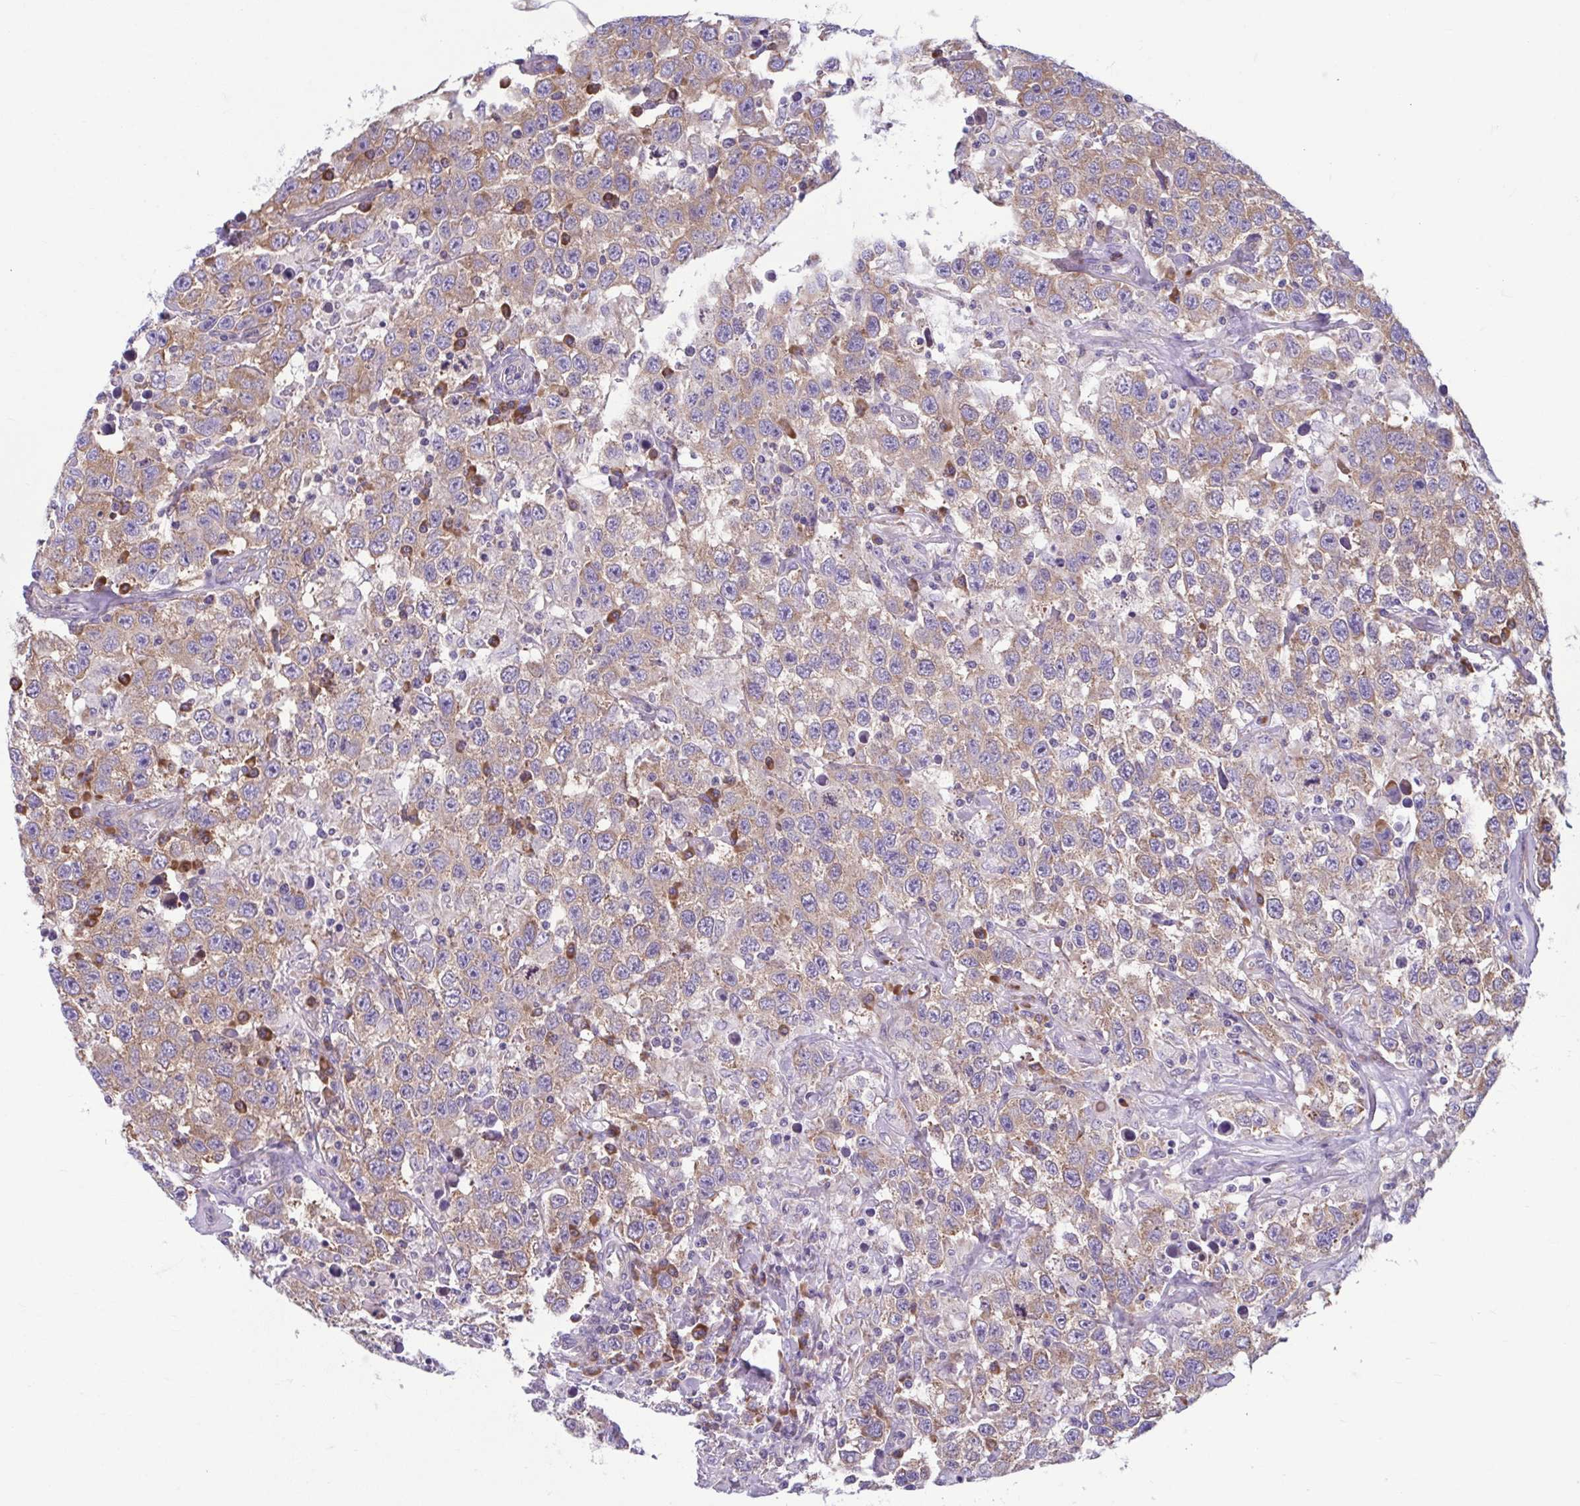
{"staining": {"intensity": "weak", "quantity": ">75%", "location": "cytoplasmic/membranous"}, "tissue": "testis cancer", "cell_type": "Tumor cells", "image_type": "cancer", "snomed": [{"axis": "morphology", "description": "Seminoma, NOS"}, {"axis": "topography", "description": "Testis"}], "caption": "Testis seminoma tissue displays weak cytoplasmic/membranous expression in about >75% of tumor cells, visualized by immunohistochemistry.", "gene": "RPS16", "patient": {"sex": "male", "age": 41}}